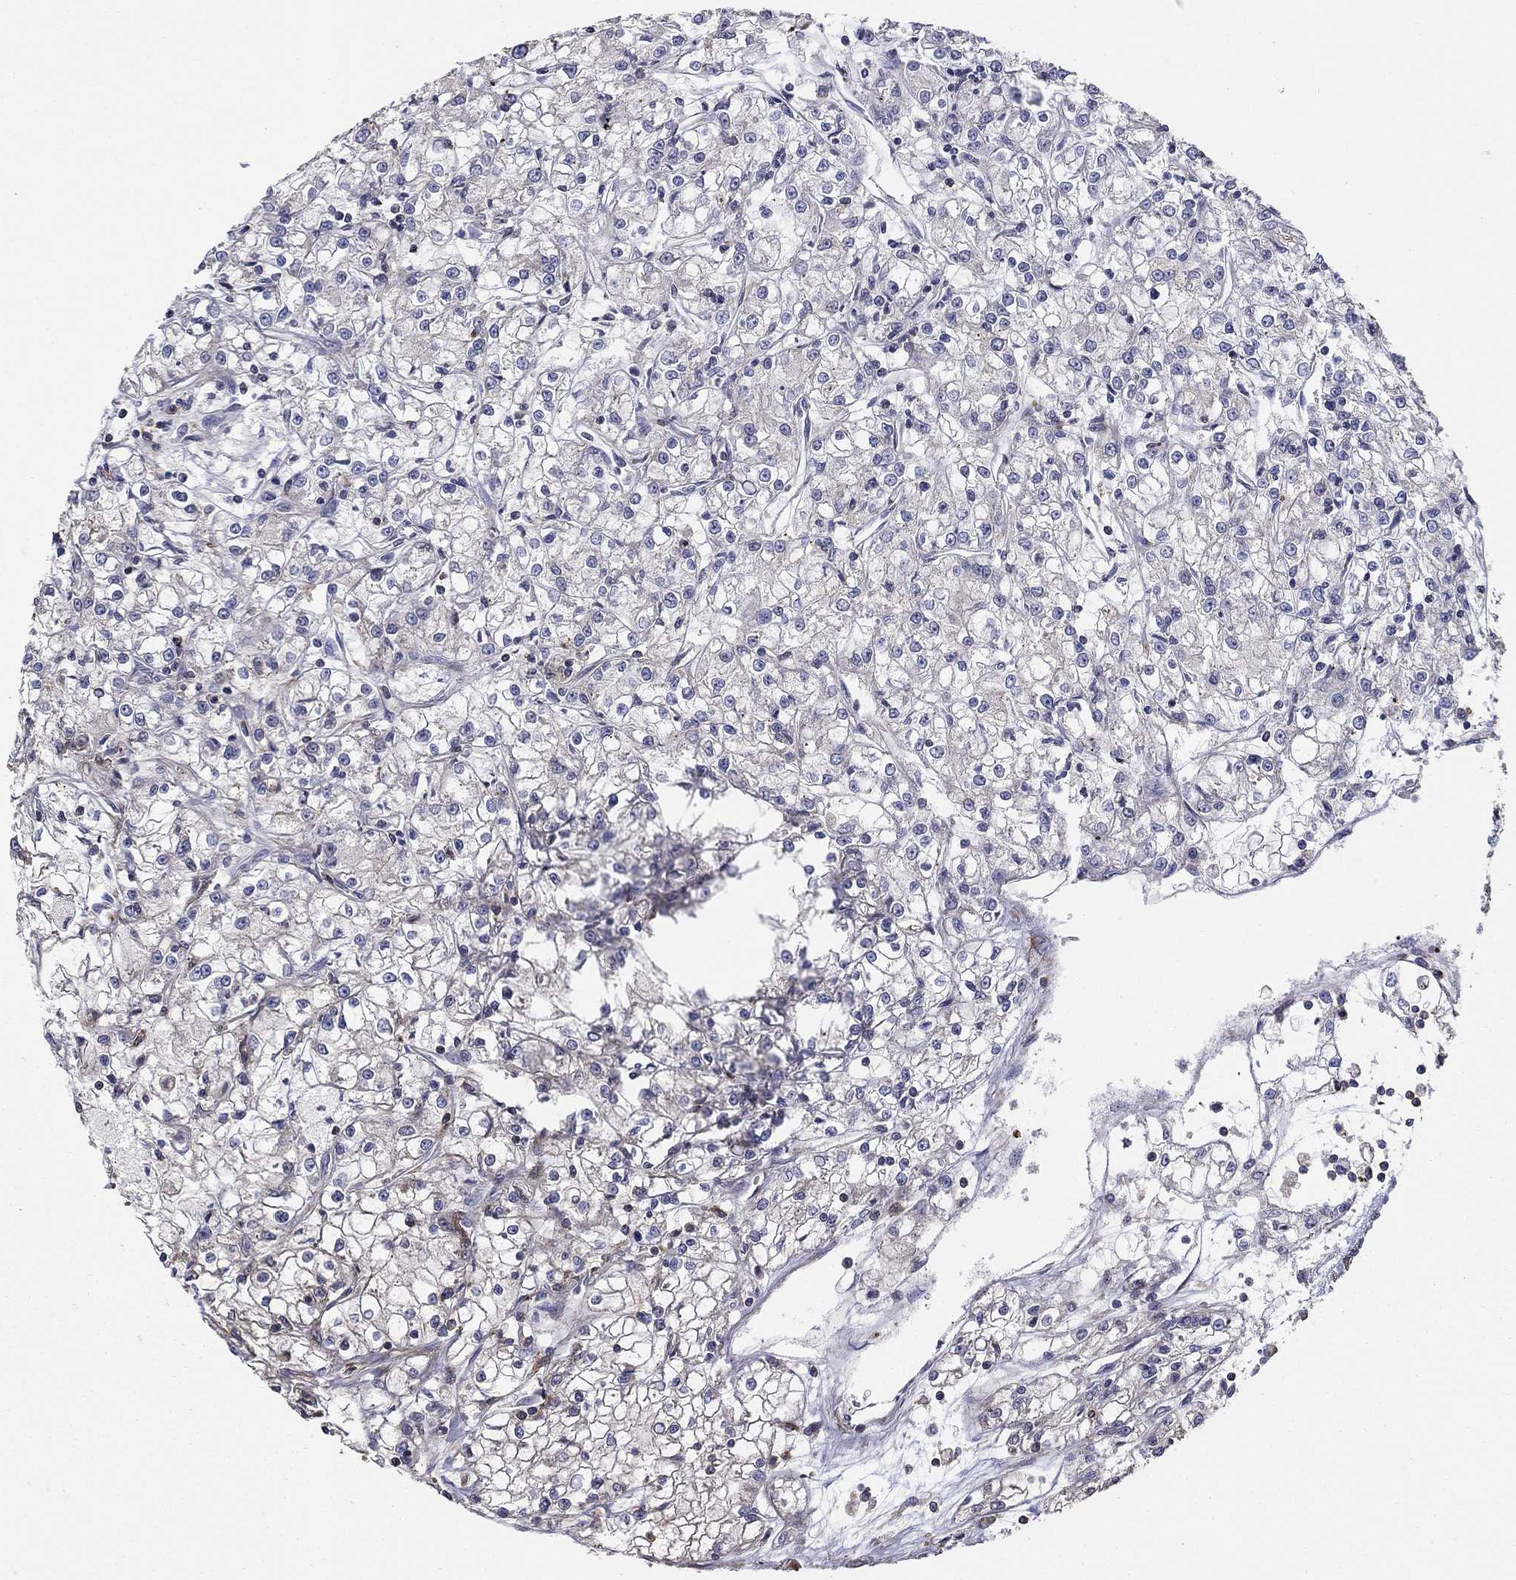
{"staining": {"intensity": "negative", "quantity": "none", "location": "none"}, "tissue": "renal cancer", "cell_type": "Tumor cells", "image_type": "cancer", "snomed": [{"axis": "morphology", "description": "Adenocarcinoma, NOS"}, {"axis": "topography", "description": "Kidney"}], "caption": "DAB immunohistochemical staining of renal cancer (adenocarcinoma) shows no significant staining in tumor cells. The staining is performed using DAB (3,3'-diaminobenzidine) brown chromogen with nuclei counter-stained in using hematoxylin.", "gene": "NPHP1", "patient": {"sex": "female", "age": 59}}